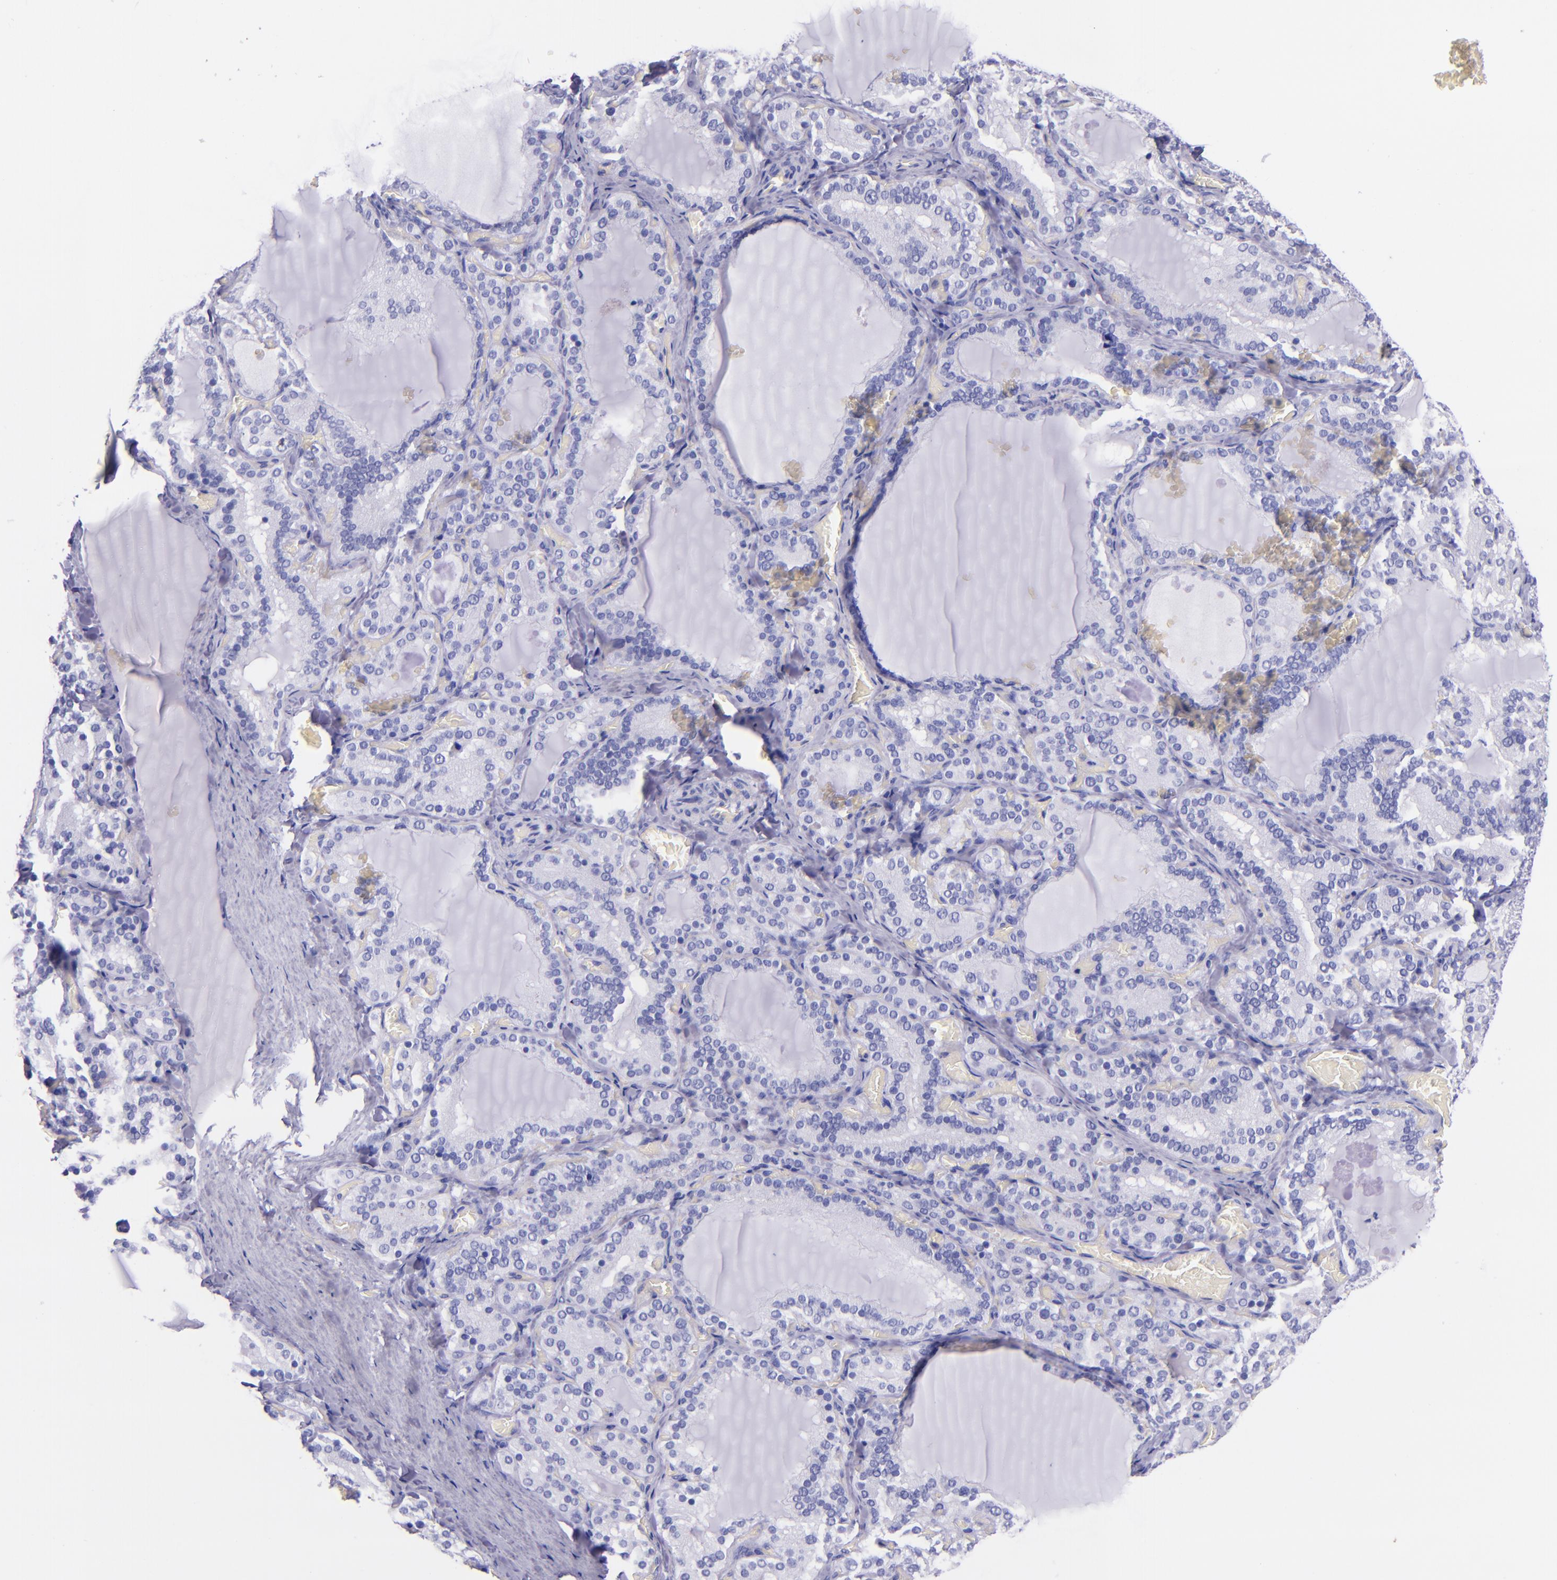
{"staining": {"intensity": "negative", "quantity": "none", "location": "none"}, "tissue": "thyroid gland", "cell_type": "Glandular cells", "image_type": "normal", "snomed": [{"axis": "morphology", "description": "Normal tissue, NOS"}, {"axis": "topography", "description": "Thyroid gland"}], "caption": "DAB immunohistochemical staining of benign thyroid gland demonstrates no significant expression in glandular cells.", "gene": "MBP", "patient": {"sex": "female", "age": 33}}